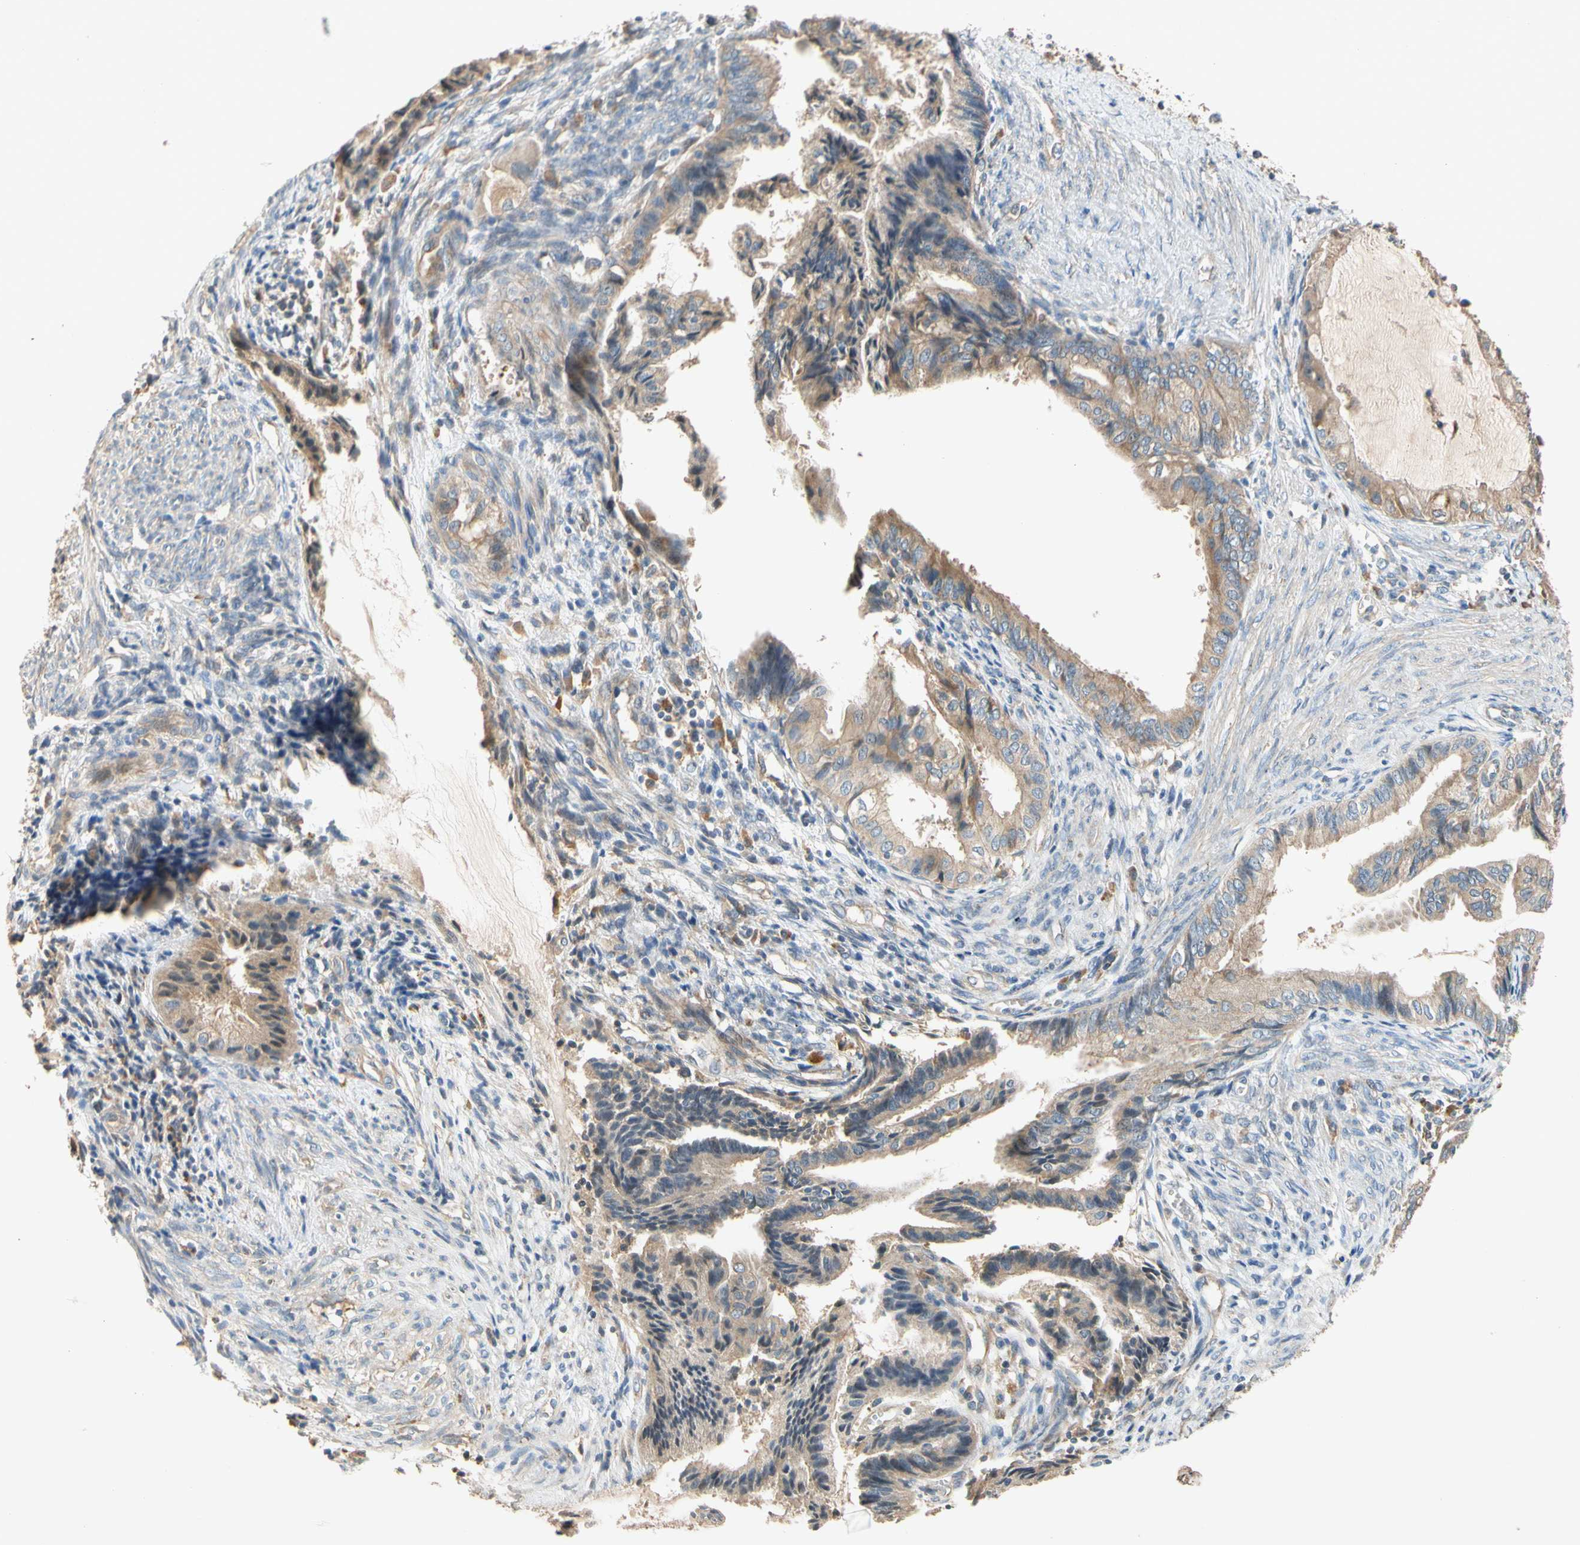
{"staining": {"intensity": "moderate", "quantity": ">75%", "location": "cytoplasmic/membranous"}, "tissue": "endometrial cancer", "cell_type": "Tumor cells", "image_type": "cancer", "snomed": [{"axis": "morphology", "description": "Adenocarcinoma, NOS"}, {"axis": "topography", "description": "Endometrium"}], "caption": "Endometrial cancer (adenocarcinoma) stained with a brown dye shows moderate cytoplasmic/membranous positive staining in about >75% of tumor cells.", "gene": "USP46", "patient": {"sex": "female", "age": 86}}